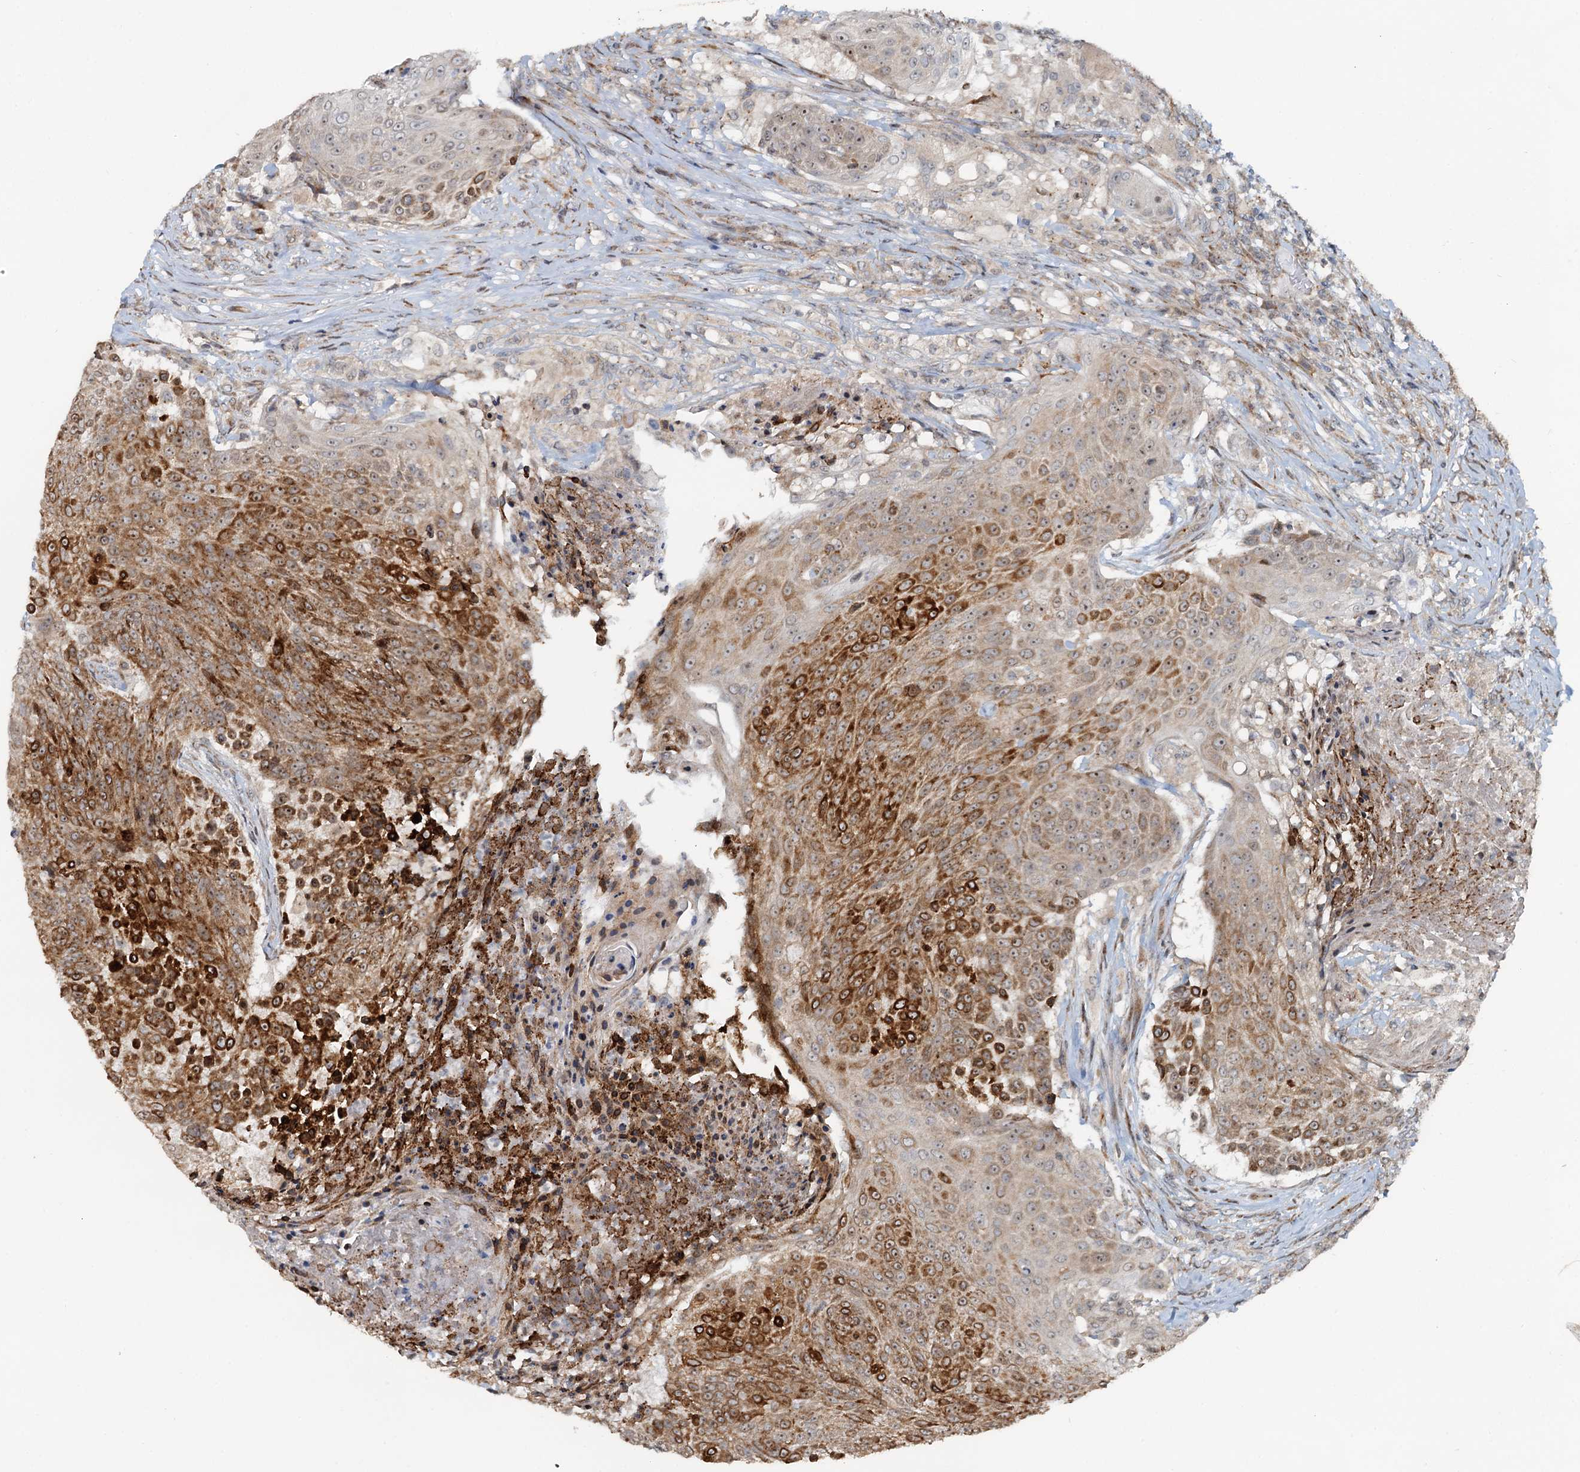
{"staining": {"intensity": "strong", "quantity": "25%-75%", "location": "cytoplasmic/membranous,nuclear"}, "tissue": "urothelial cancer", "cell_type": "Tumor cells", "image_type": "cancer", "snomed": [{"axis": "morphology", "description": "Urothelial carcinoma, High grade"}, {"axis": "topography", "description": "Urinary bladder"}], "caption": "Urothelial carcinoma (high-grade) stained with a brown dye reveals strong cytoplasmic/membranous and nuclear positive expression in about 25%-75% of tumor cells.", "gene": "CEP68", "patient": {"sex": "female", "age": 63}}